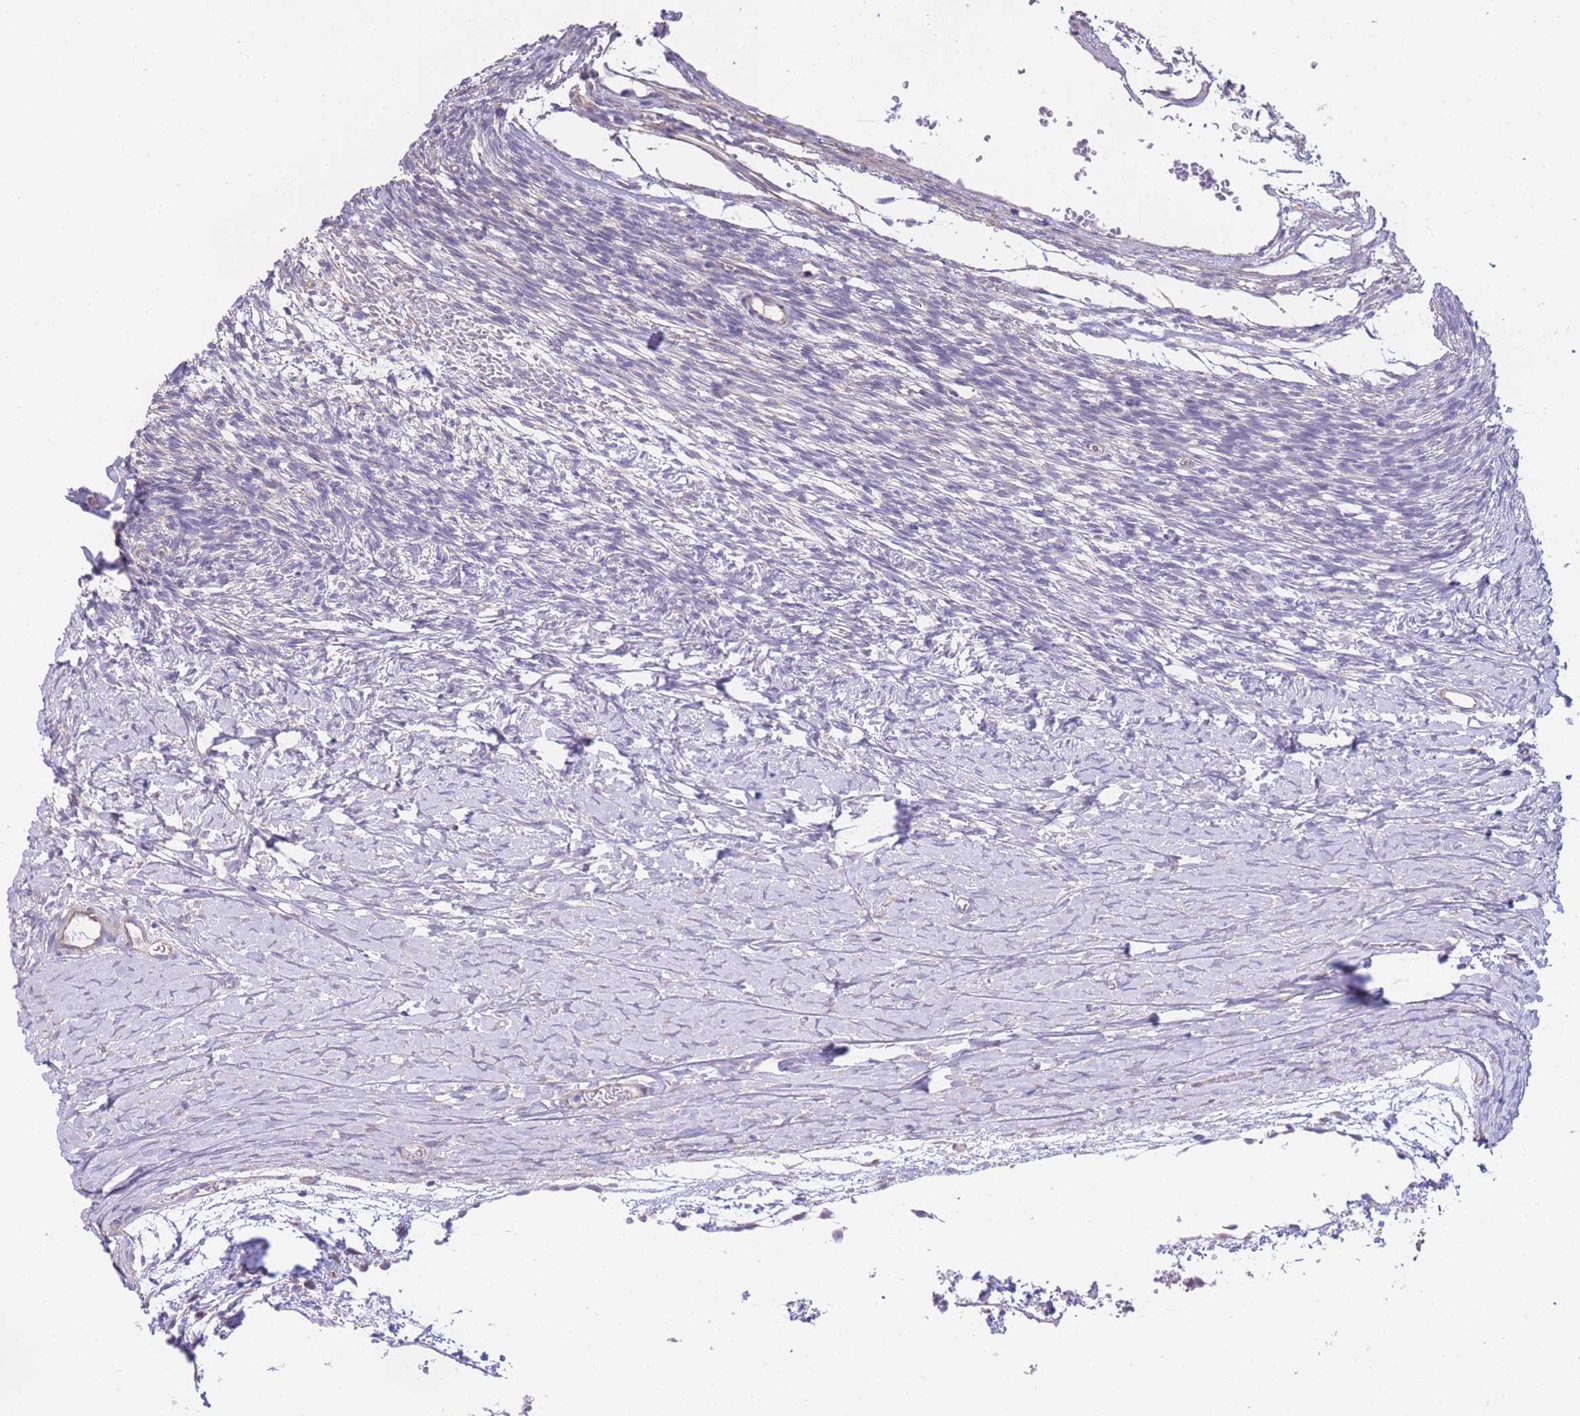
{"staining": {"intensity": "negative", "quantity": "none", "location": "none"}, "tissue": "ovary", "cell_type": "Ovarian stroma cells", "image_type": "normal", "snomed": [{"axis": "morphology", "description": "Normal tissue, NOS"}, {"axis": "topography", "description": "Ovary"}], "caption": "Immunohistochemical staining of unremarkable human ovary exhibits no significant staining in ovarian stroma cells. Brightfield microscopy of IHC stained with DAB (brown) and hematoxylin (blue), captured at high magnification.", "gene": "CTBP1", "patient": {"sex": "female", "age": 39}}